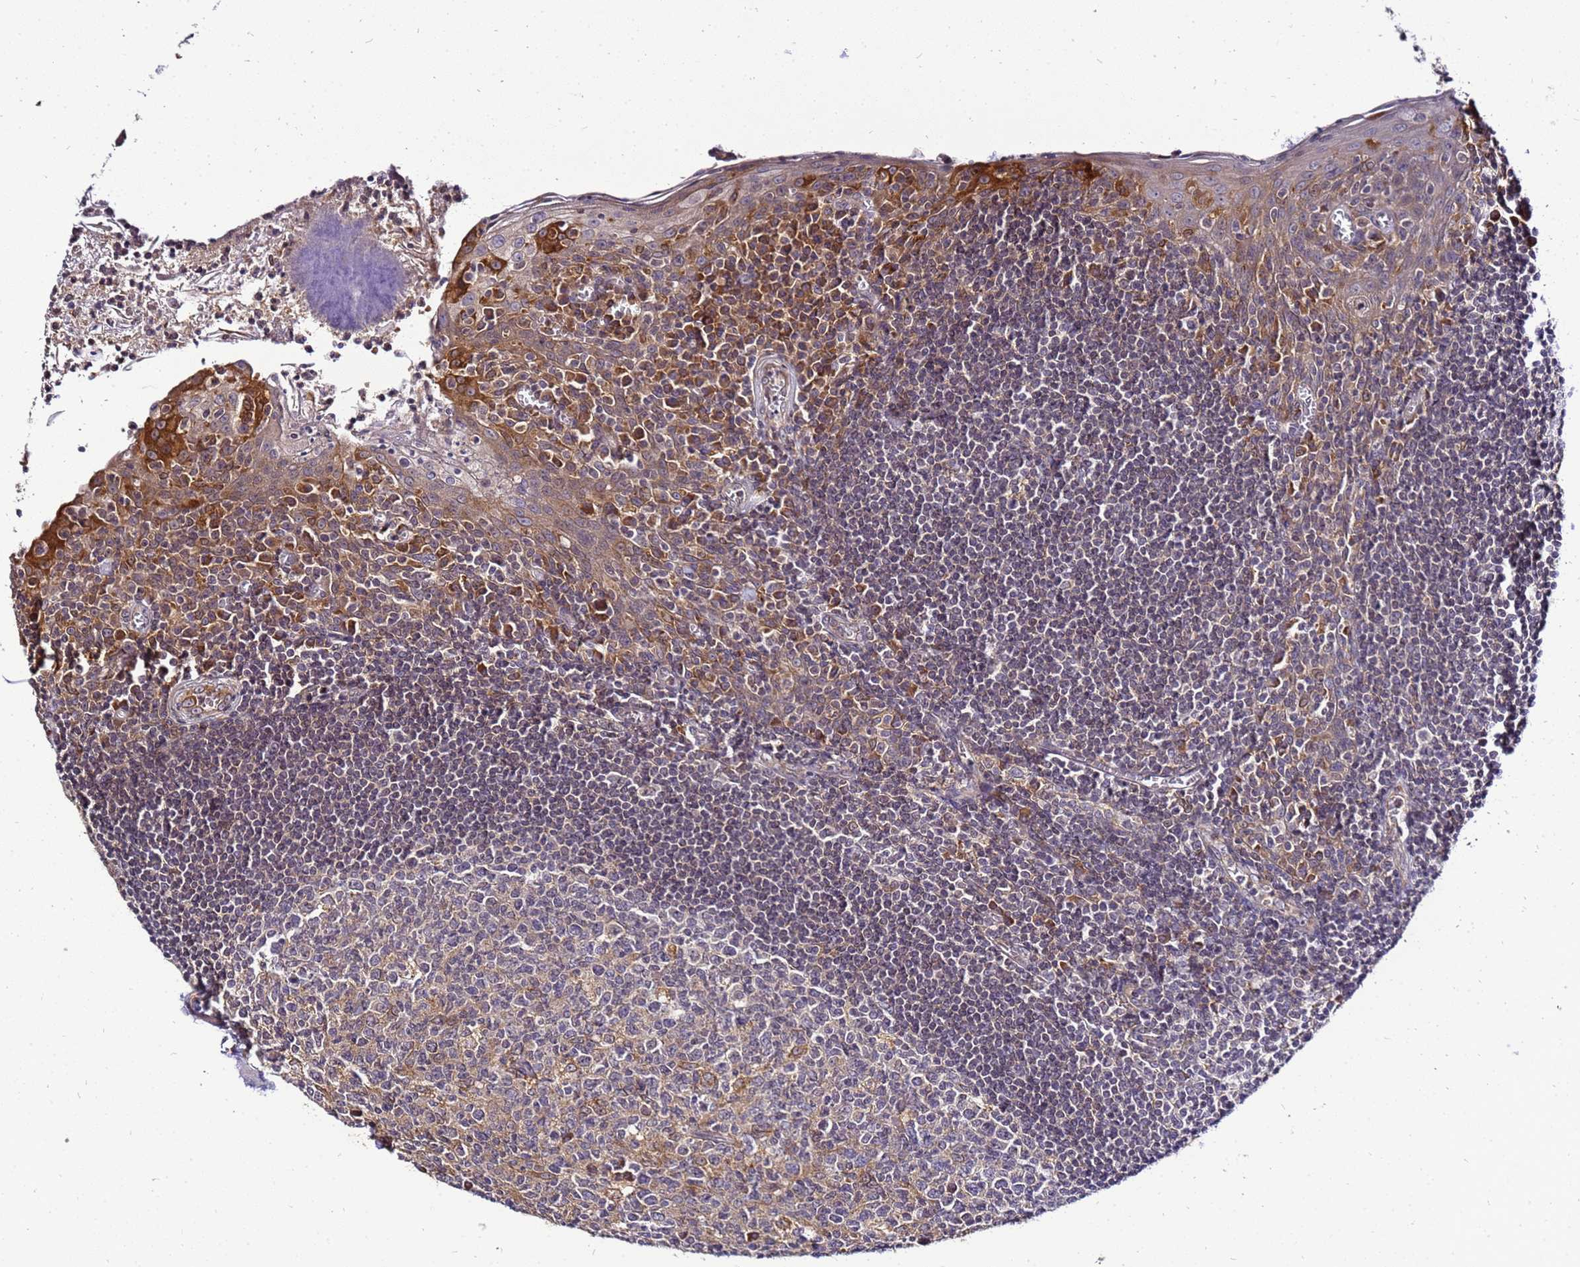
{"staining": {"intensity": "moderate", "quantity": "<25%", "location": "cytoplasmic/membranous"}, "tissue": "tonsil", "cell_type": "Germinal center cells", "image_type": "normal", "snomed": [{"axis": "morphology", "description": "Normal tissue, NOS"}, {"axis": "topography", "description": "Tonsil"}], "caption": "Immunohistochemistry (IHC) (DAB) staining of benign tonsil reveals moderate cytoplasmic/membranous protein expression in about <25% of germinal center cells.", "gene": "ADPGK", "patient": {"sex": "male", "age": 27}}